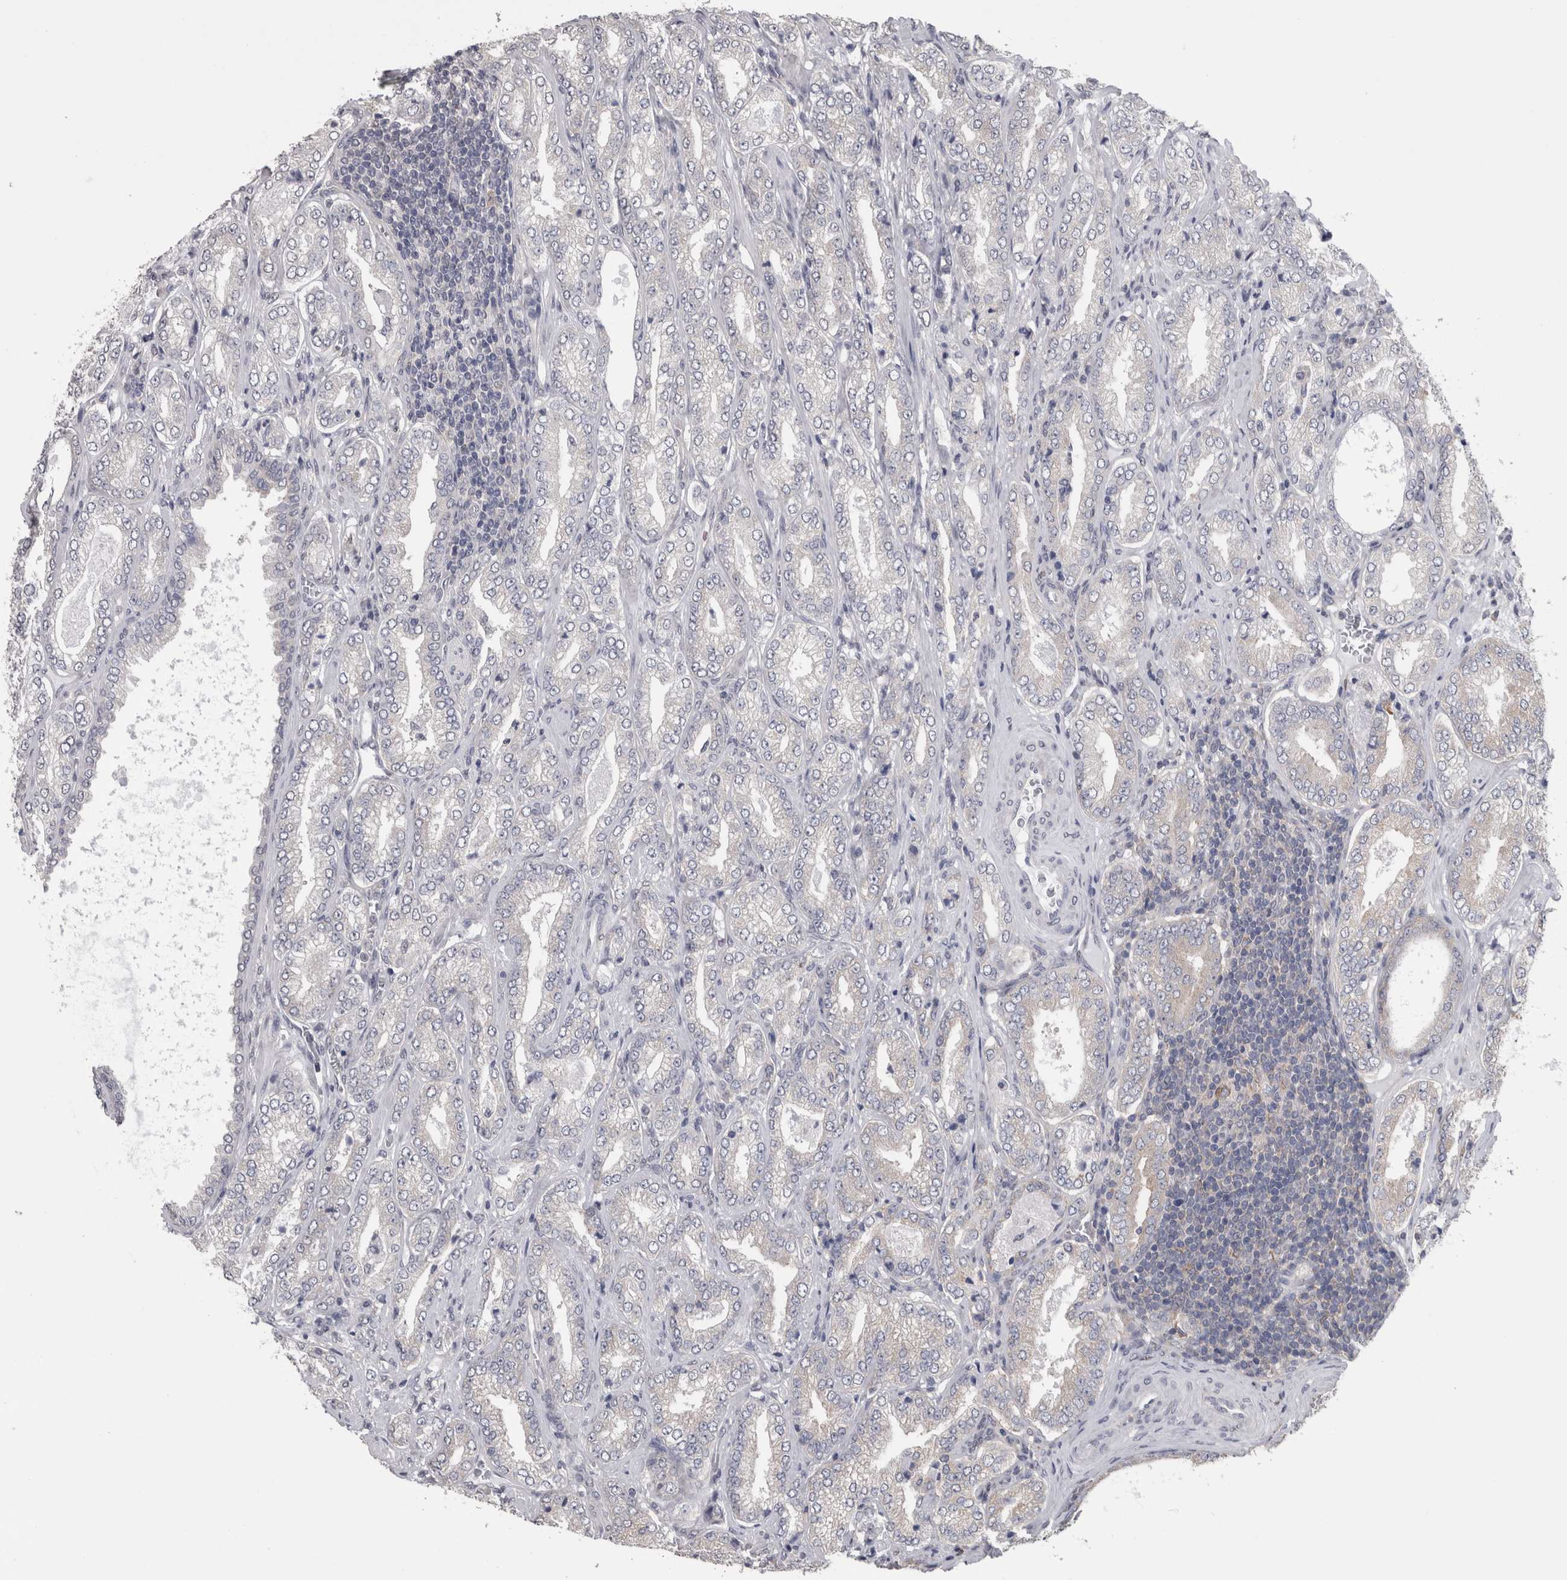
{"staining": {"intensity": "negative", "quantity": "none", "location": "none"}, "tissue": "prostate cancer", "cell_type": "Tumor cells", "image_type": "cancer", "snomed": [{"axis": "morphology", "description": "Adenocarcinoma, Low grade"}, {"axis": "topography", "description": "Prostate"}], "caption": "Tumor cells show no significant protein expression in prostate cancer.", "gene": "DDX6", "patient": {"sex": "male", "age": 62}}